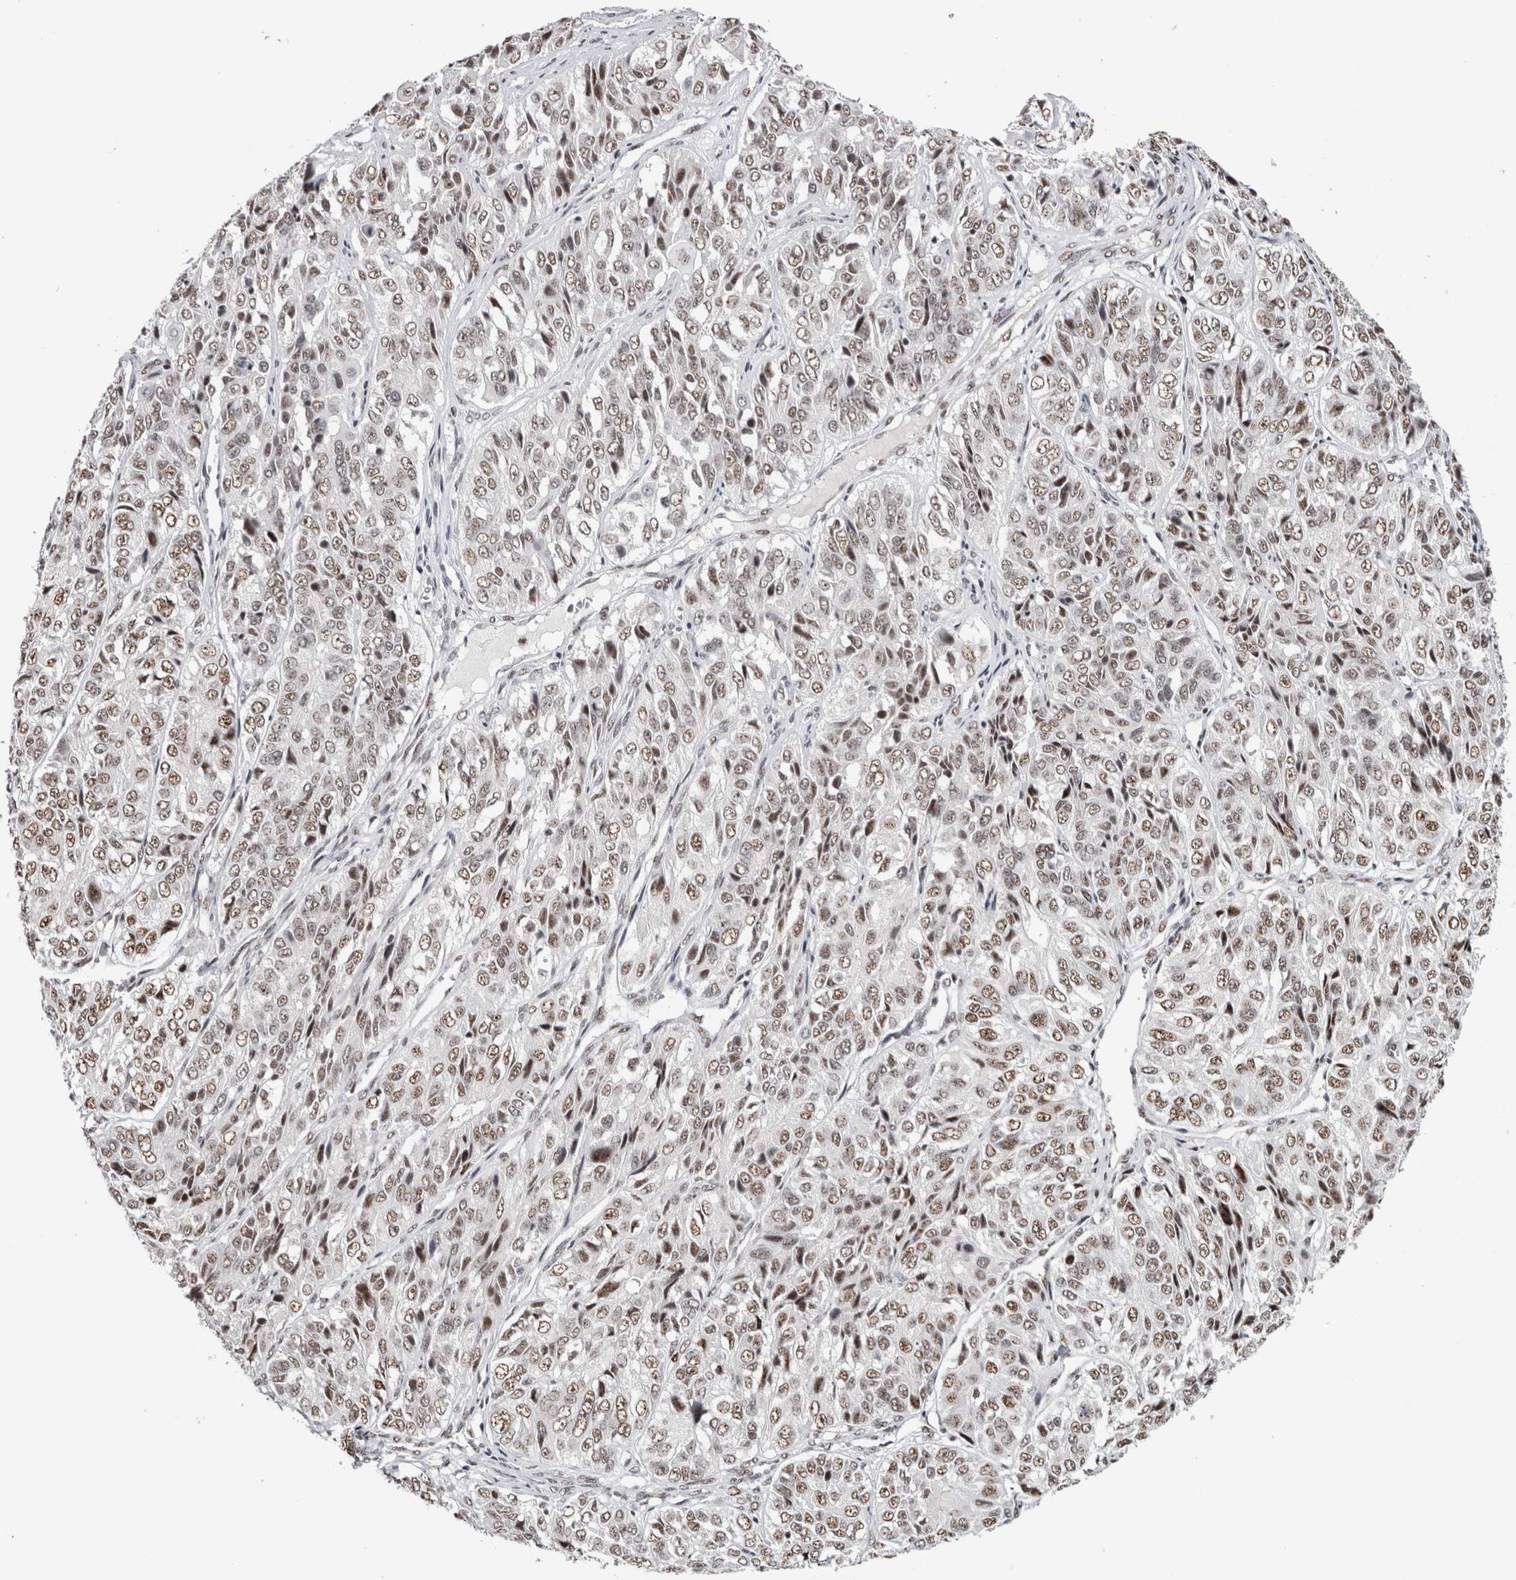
{"staining": {"intensity": "weak", "quantity": ">75%", "location": "nuclear"}, "tissue": "ovarian cancer", "cell_type": "Tumor cells", "image_type": "cancer", "snomed": [{"axis": "morphology", "description": "Carcinoma, endometroid"}, {"axis": "topography", "description": "Ovary"}], "caption": "This histopathology image shows immunohistochemistry staining of human endometroid carcinoma (ovarian), with low weak nuclear expression in about >75% of tumor cells.", "gene": "MKNK1", "patient": {"sex": "female", "age": 51}}